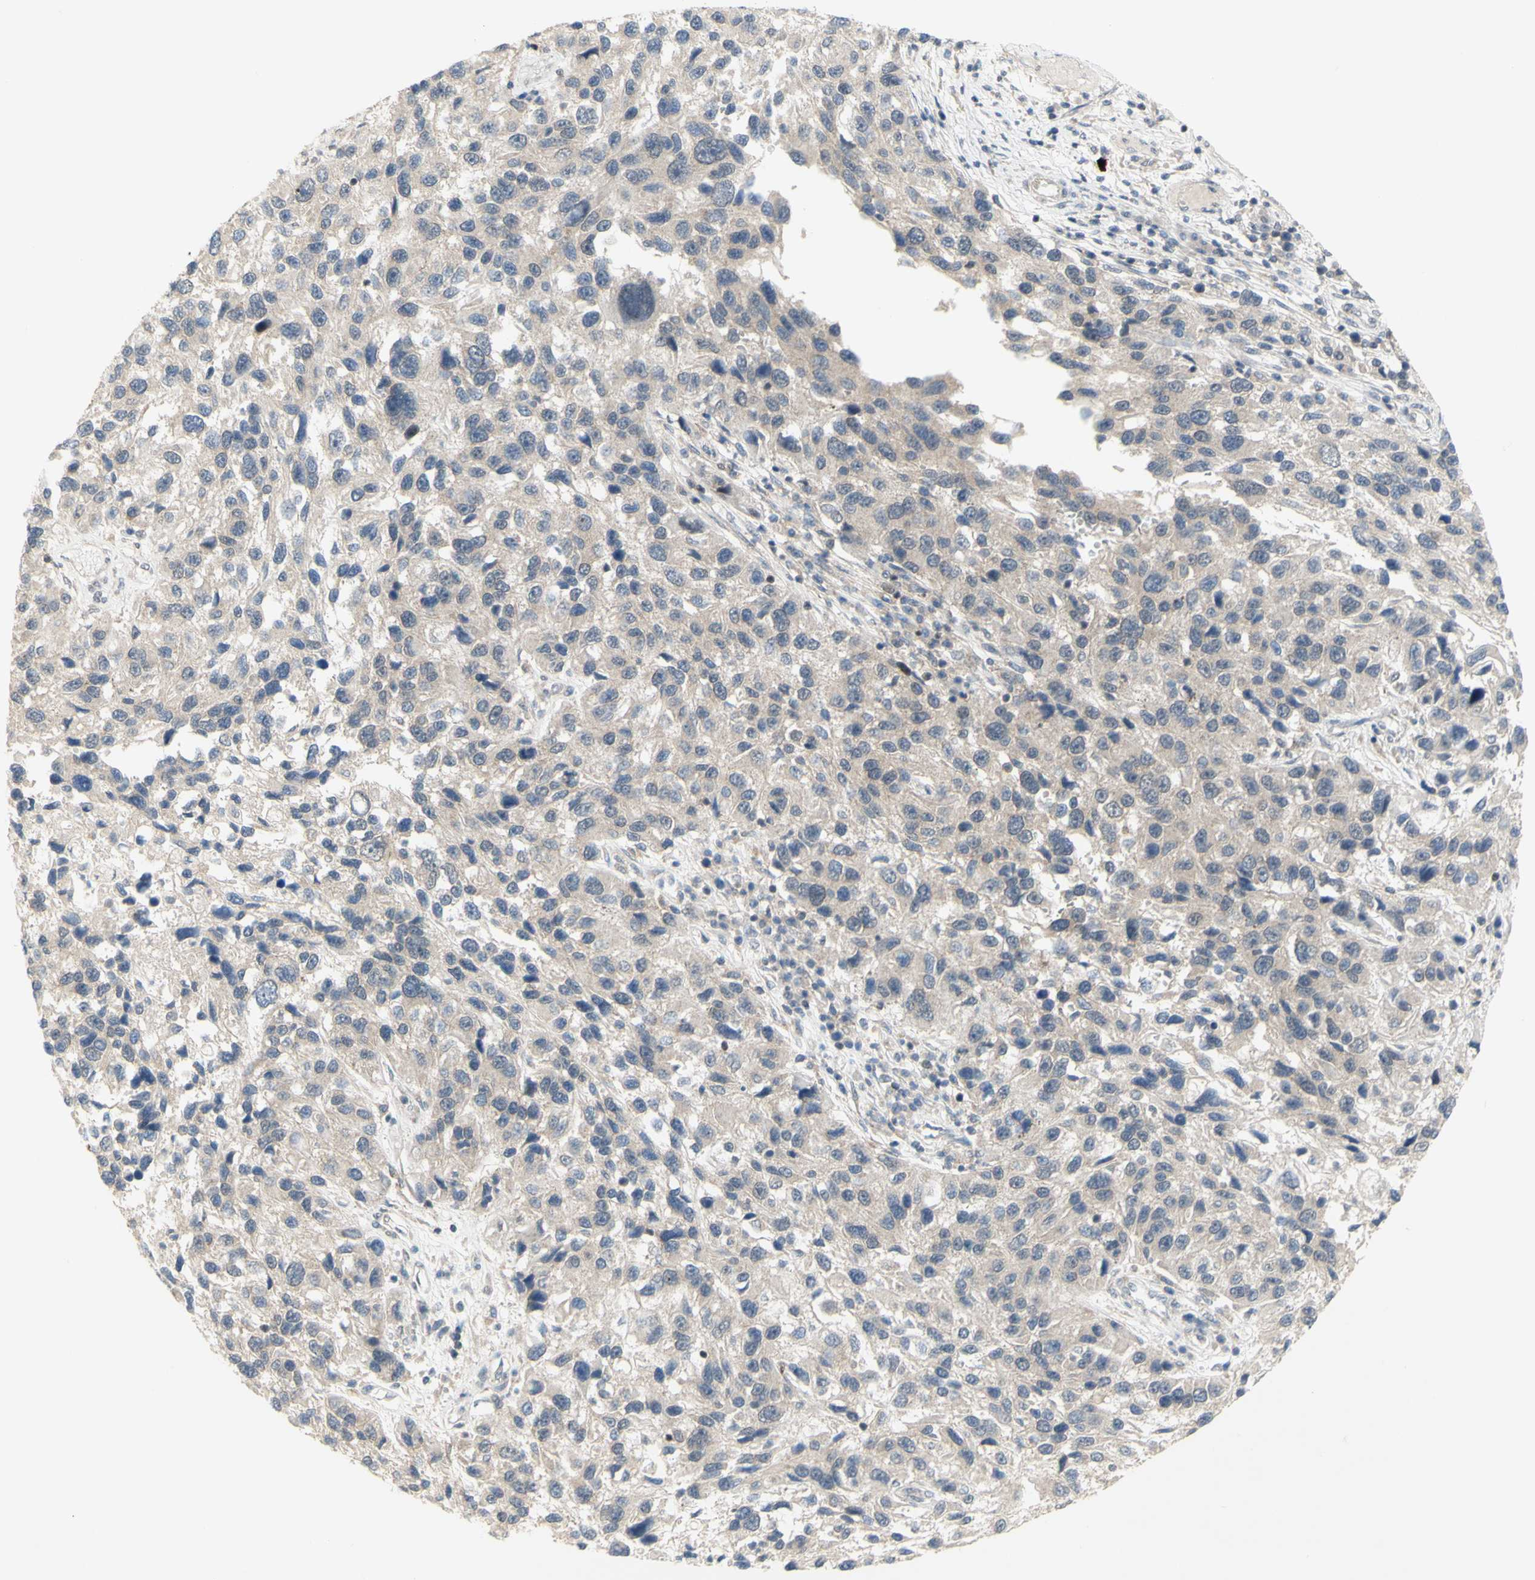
{"staining": {"intensity": "weak", "quantity": ">75%", "location": "cytoplasmic/membranous"}, "tissue": "melanoma", "cell_type": "Tumor cells", "image_type": "cancer", "snomed": [{"axis": "morphology", "description": "Malignant melanoma, NOS"}, {"axis": "topography", "description": "Skin"}], "caption": "Melanoma was stained to show a protein in brown. There is low levels of weak cytoplasmic/membranous expression in about >75% of tumor cells. (IHC, brightfield microscopy, high magnification).", "gene": "NLRP1", "patient": {"sex": "male", "age": 53}}